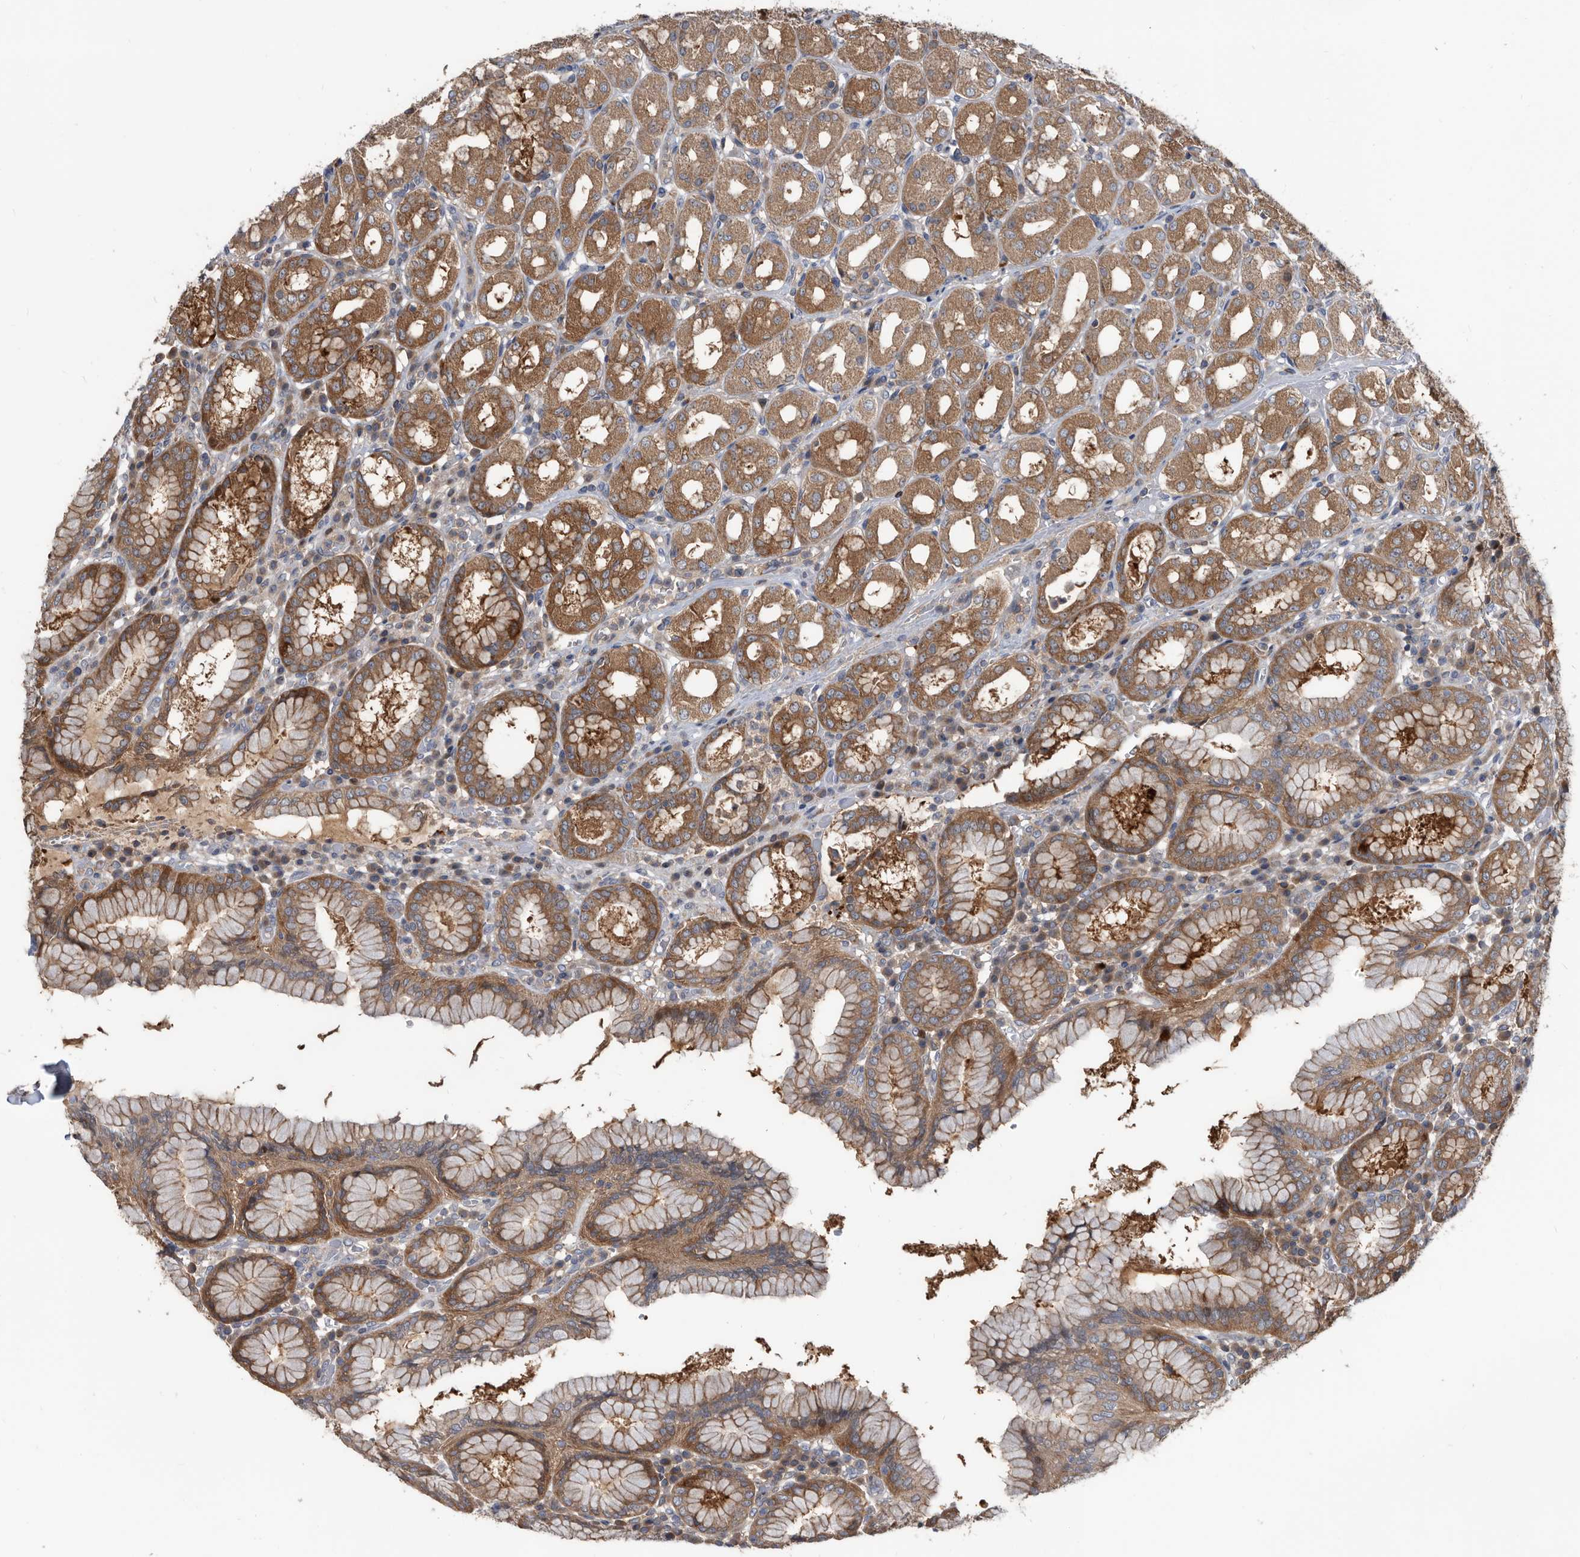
{"staining": {"intensity": "moderate", "quantity": ">75%", "location": "cytoplasmic/membranous"}, "tissue": "stomach", "cell_type": "Glandular cells", "image_type": "normal", "snomed": [{"axis": "morphology", "description": "Normal tissue, NOS"}, {"axis": "topography", "description": "Stomach"}, {"axis": "topography", "description": "Stomach, lower"}], "caption": "A high-resolution histopathology image shows IHC staining of benign stomach, which demonstrates moderate cytoplasmic/membranous staining in about >75% of glandular cells.", "gene": "APEH", "patient": {"sex": "female", "age": 56}}